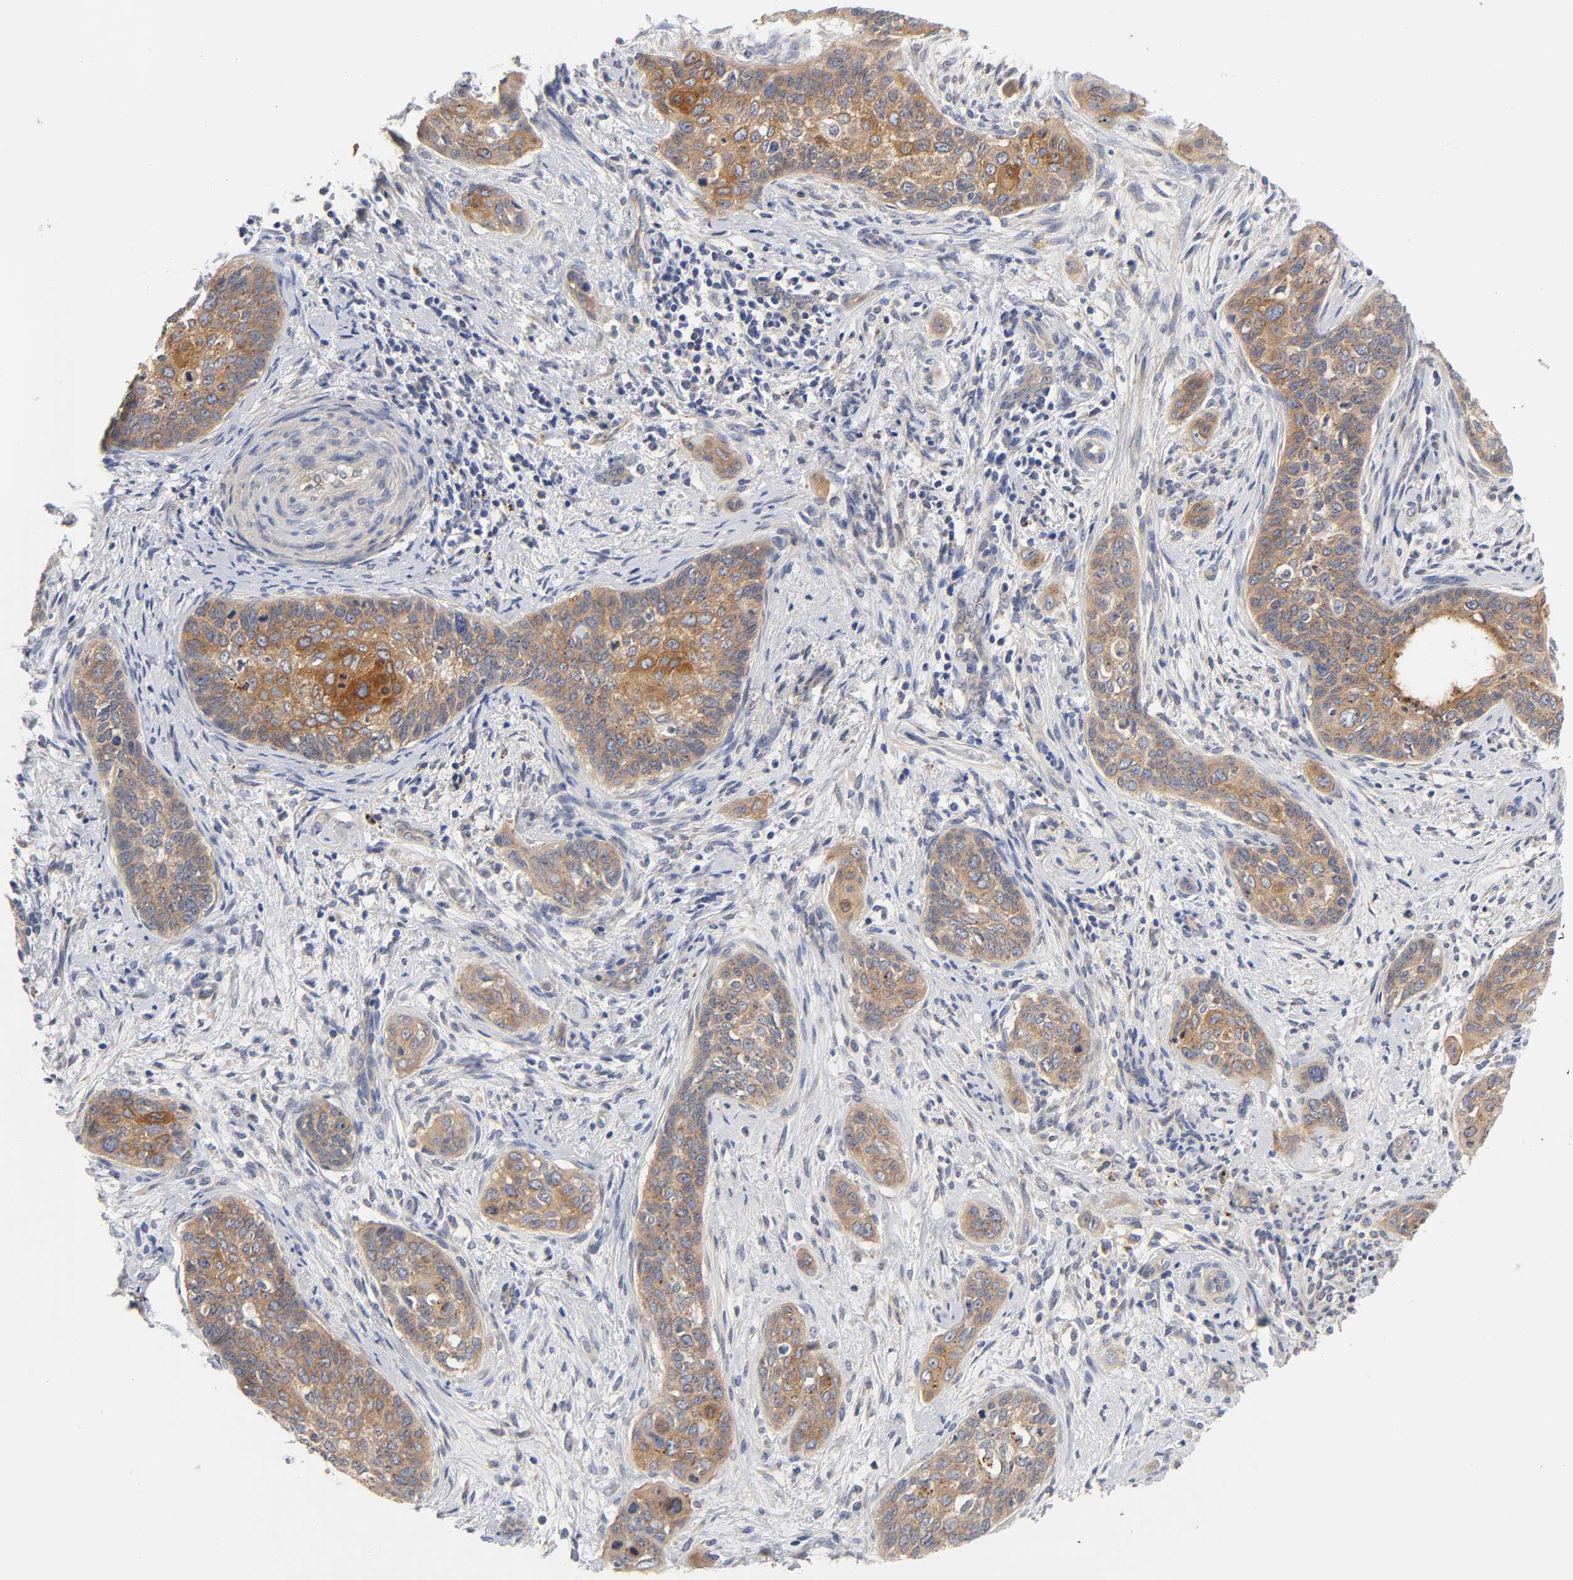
{"staining": {"intensity": "moderate", "quantity": ">75%", "location": "cytoplasmic/membranous"}, "tissue": "cervical cancer", "cell_type": "Tumor cells", "image_type": "cancer", "snomed": [{"axis": "morphology", "description": "Squamous cell carcinoma, NOS"}, {"axis": "topography", "description": "Cervix"}], "caption": "Moderate cytoplasmic/membranous protein positivity is identified in about >75% of tumor cells in squamous cell carcinoma (cervical). Using DAB (3,3'-diaminobenzidine) (brown) and hematoxylin (blue) stains, captured at high magnification using brightfield microscopy.", "gene": "C17orf75", "patient": {"sex": "female", "age": 33}}